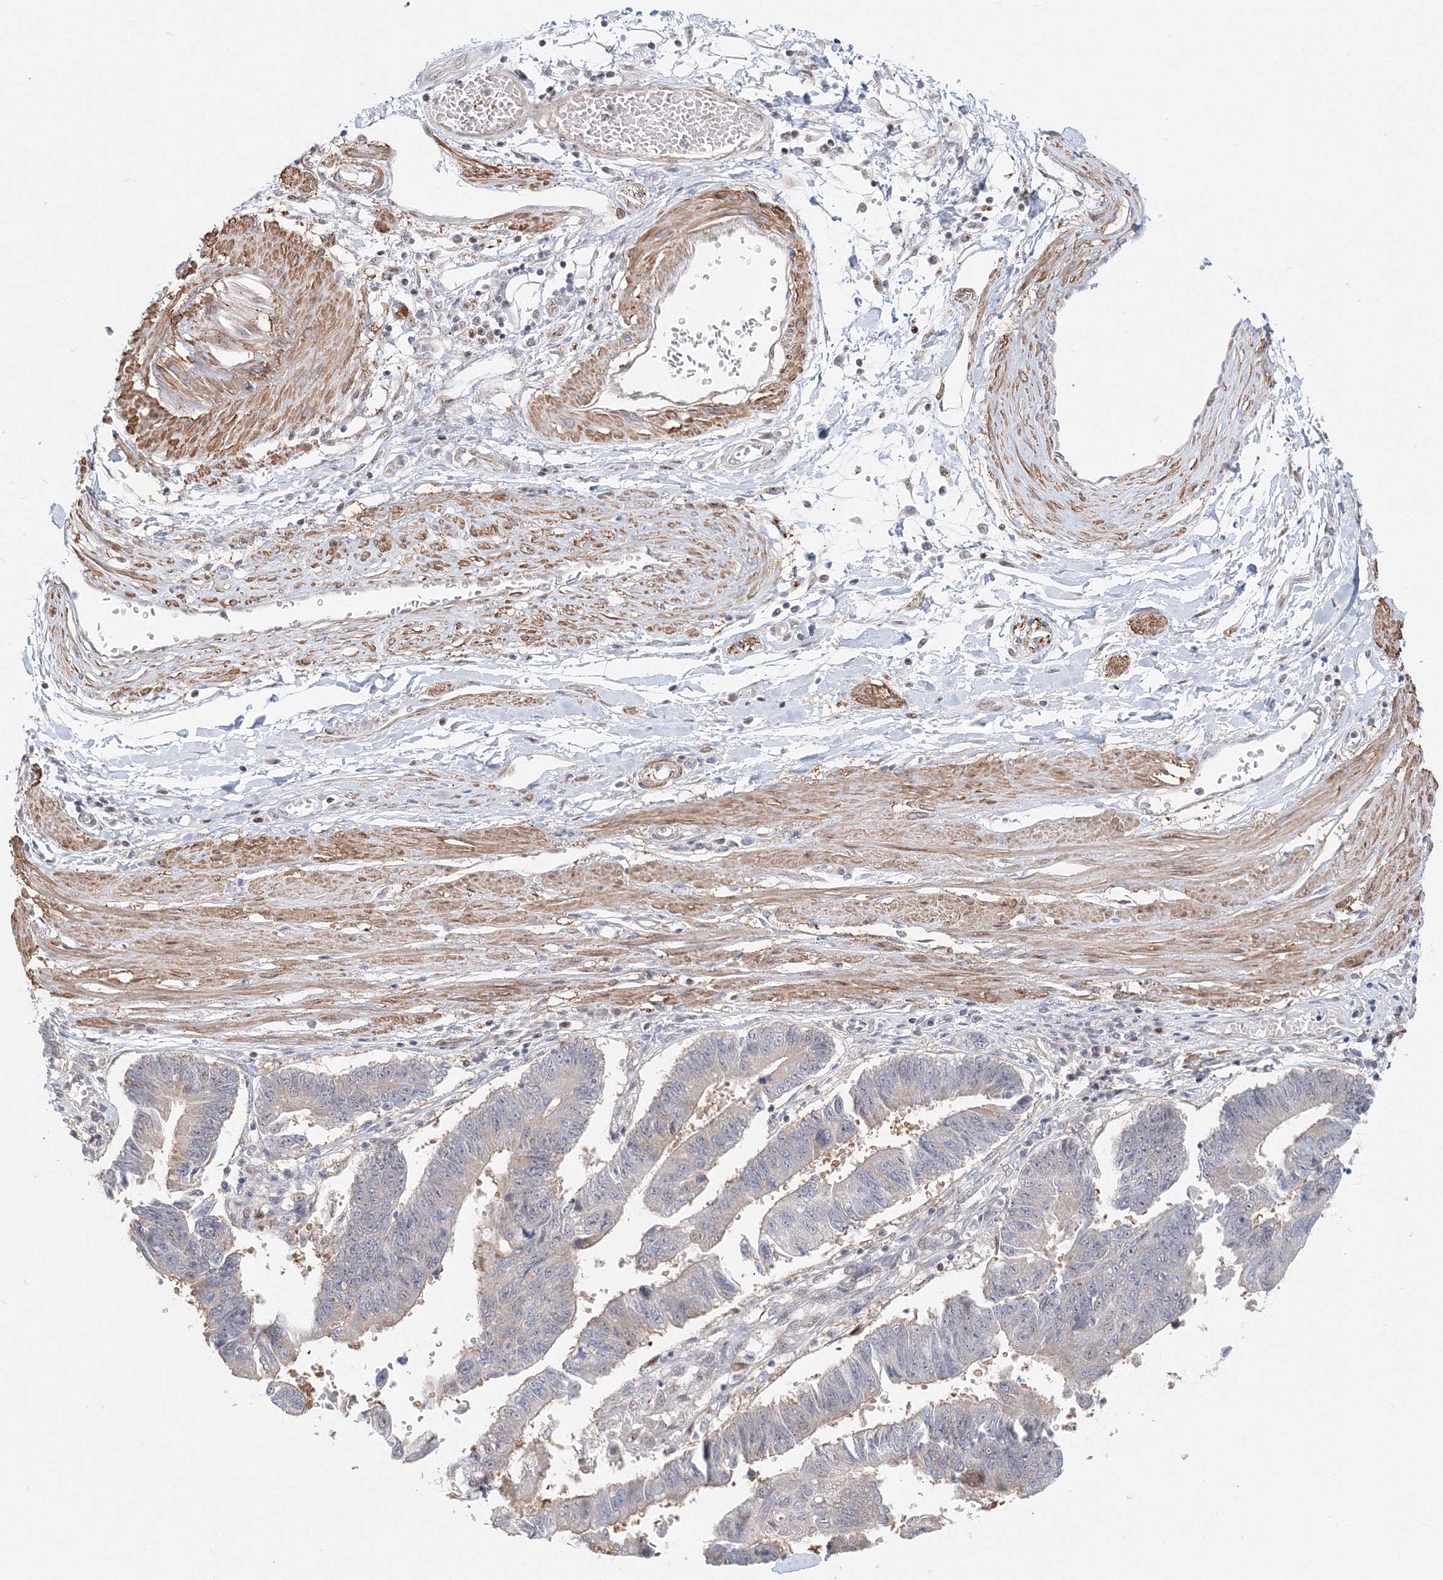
{"staining": {"intensity": "negative", "quantity": "none", "location": "none"}, "tissue": "stomach cancer", "cell_type": "Tumor cells", "image_type": "cancer", "snomed": [{"axis": "morphology", "description": "Adenocarcinoma, NOS"}, {"axis": "topography", "description": "Stomach"}], "caption": "Immunohistochemistry of human adenocarcinoma (stomach) shows no expression in tumor cells.", "gene": "ARHGAP21", "patient": {"sex": "male", "age": 59}}